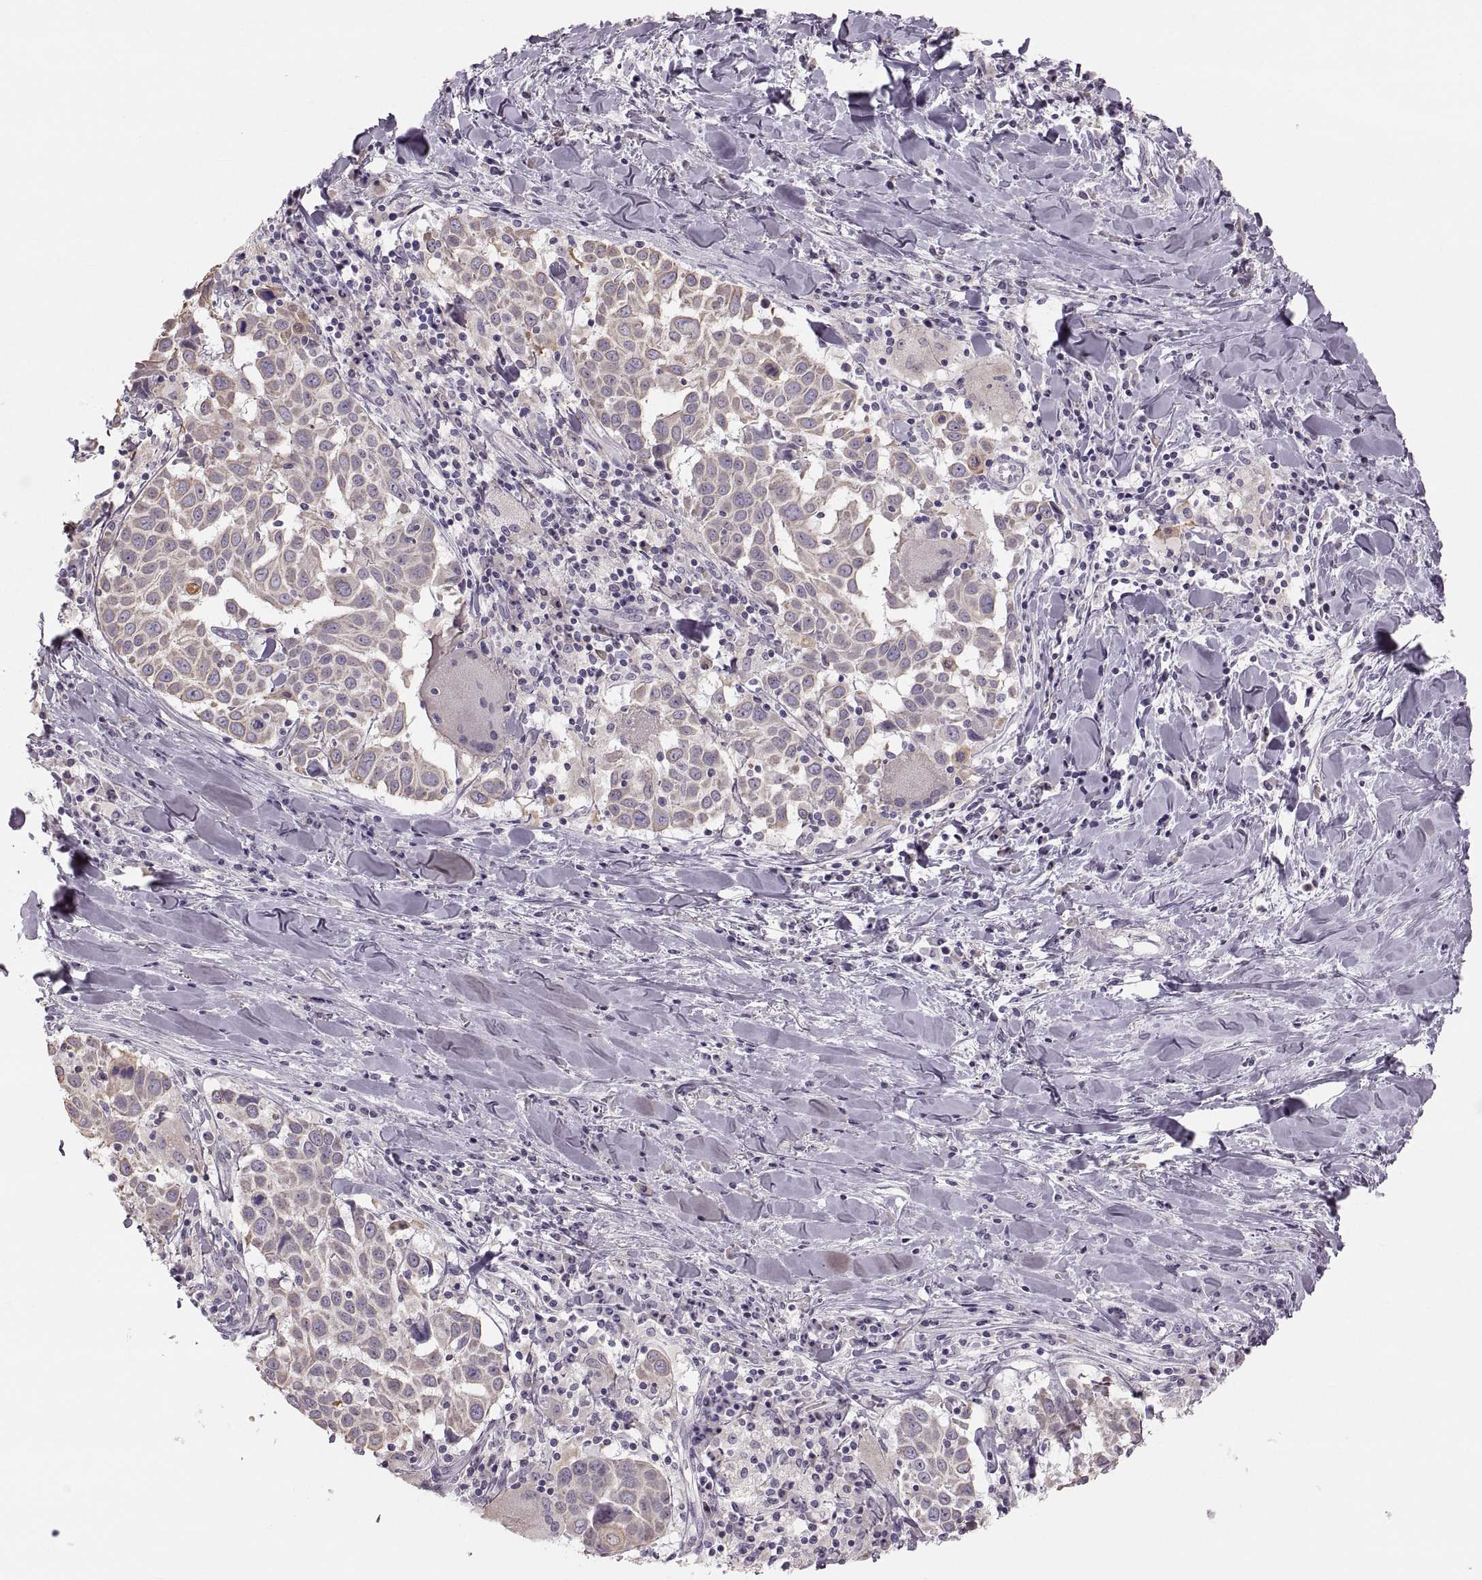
{"staining": {"intensity": "weak", "quantity": "25%-75%", "location": "cytoplasmic/membranous"}, "tissue": "lung cancer", "cell_type": "Tumor cells", "image_type": "cancer", "snomed": [{"axis": "morphology", "description": "Squamous cell carcinoma, NOS"}, {"axis": "topography", "description": "Lung"}], "caption": "IHC staining of lung cancer, which demonstrates low levels of weak cytoplasmic/membranous staining in about 25%-75% of tumor cells indicating weak cytoplasmic/membranous protein expression. The staining was performed using DAB (3,3'-diaminobenzidine) (brown) for protein detection and nuclei were counterstained in hematoxylin (blue).", "gene": "RUNDC3A", "patient": {"sex": "male", "age": 57}}